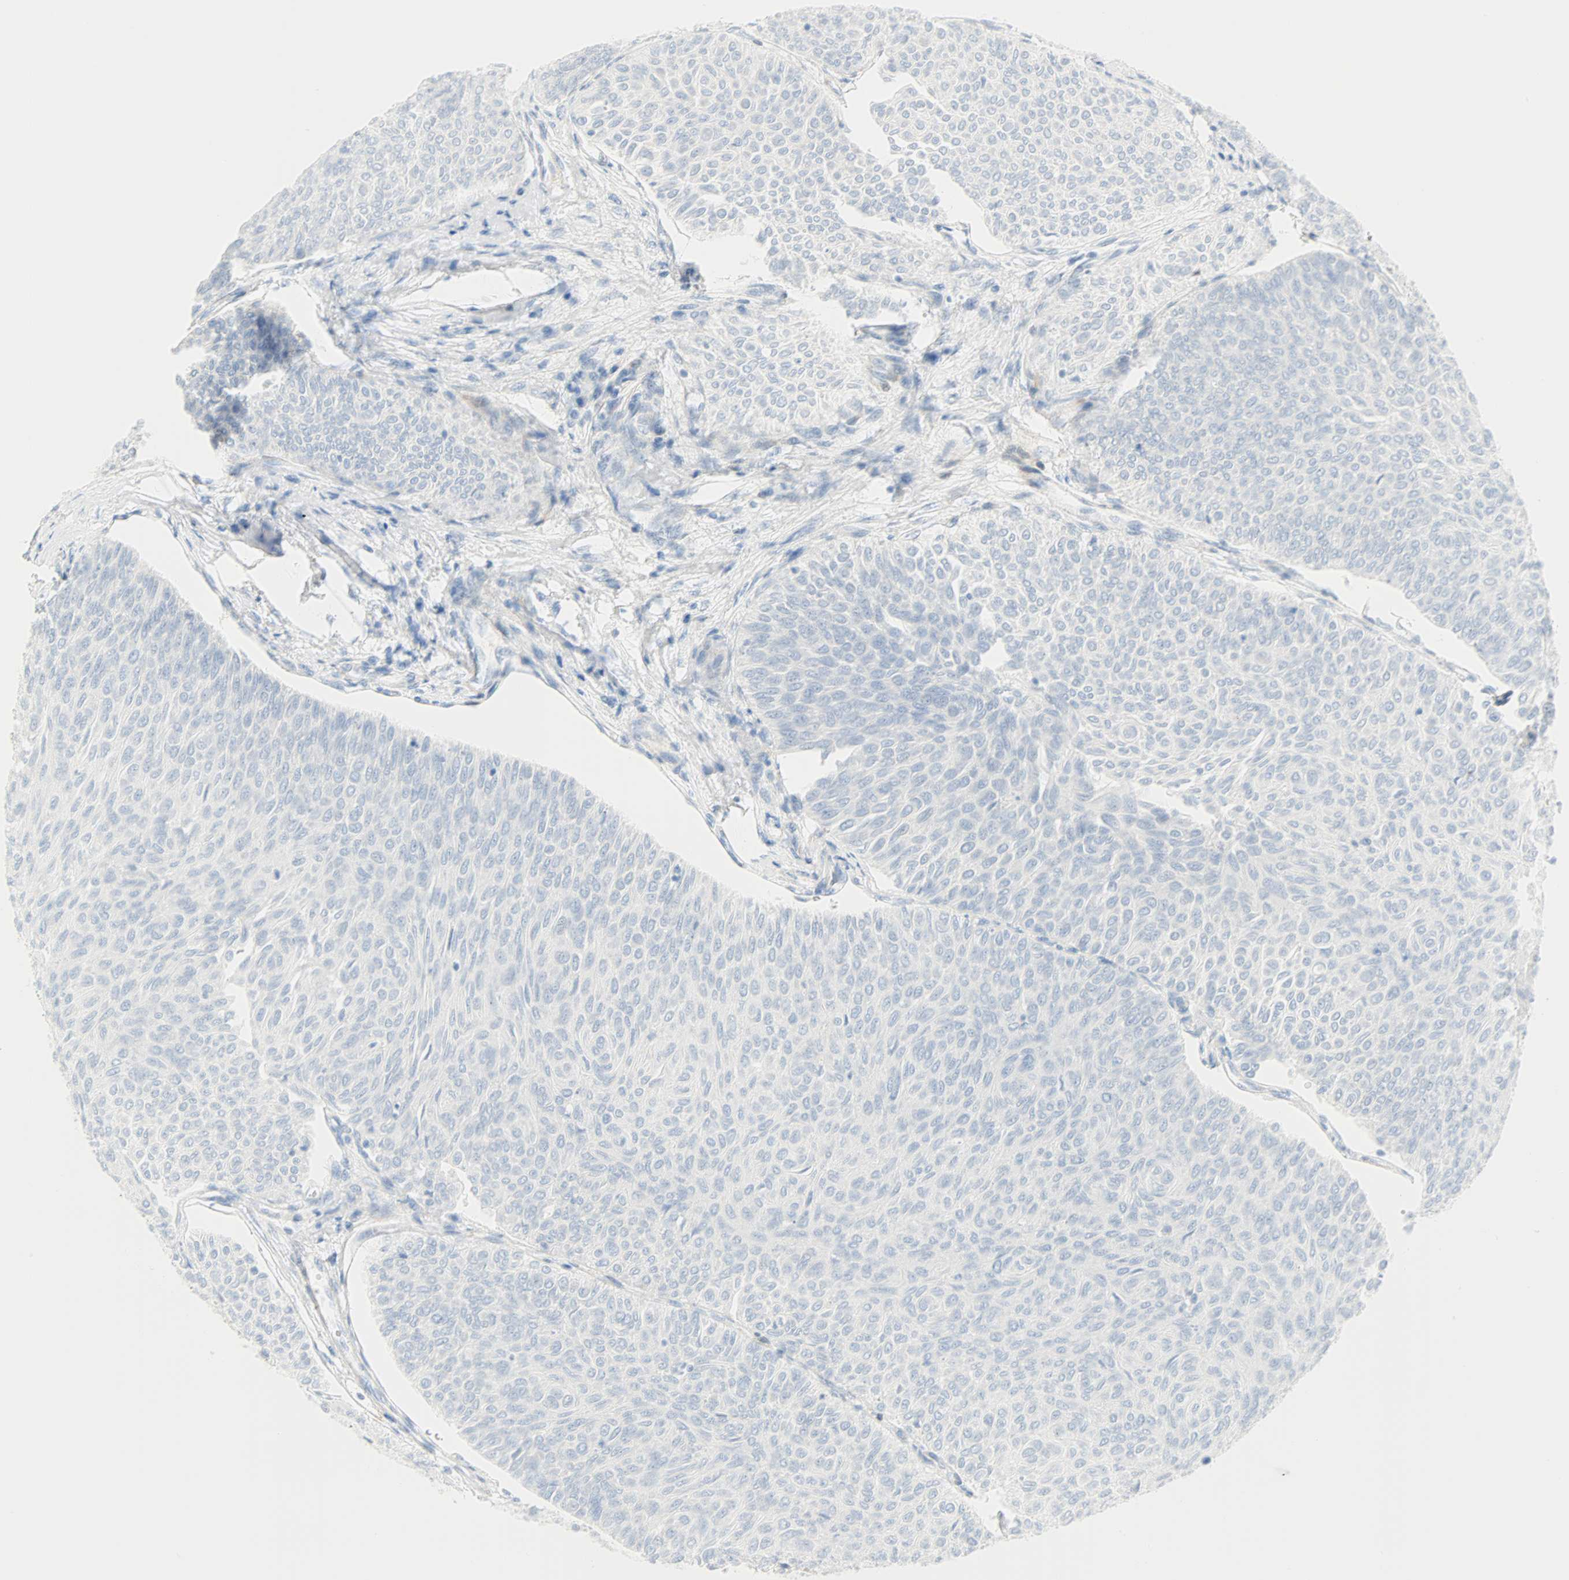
{"staining": {"intensity": "negative", "quantity": "none", "location": "none"}, "tissue": "urothelial cancer", "cell_type": "Tumor cells", "image_type": "cancer", "snomed": [{"axis": "morphology", "description": "Urothelial carcinoma, Low grade"}, {"axis": "topography", "description": "Urinary bladder"}], "caption": "Tumor cells are negative for brown protein staining in urothelial cancer. (Brightfield microscopy of DAB immunohistochemistry (IHC) at high magnification).", "gene": "SELENBP1", "patient": {"sex": "male", "age": 78}}